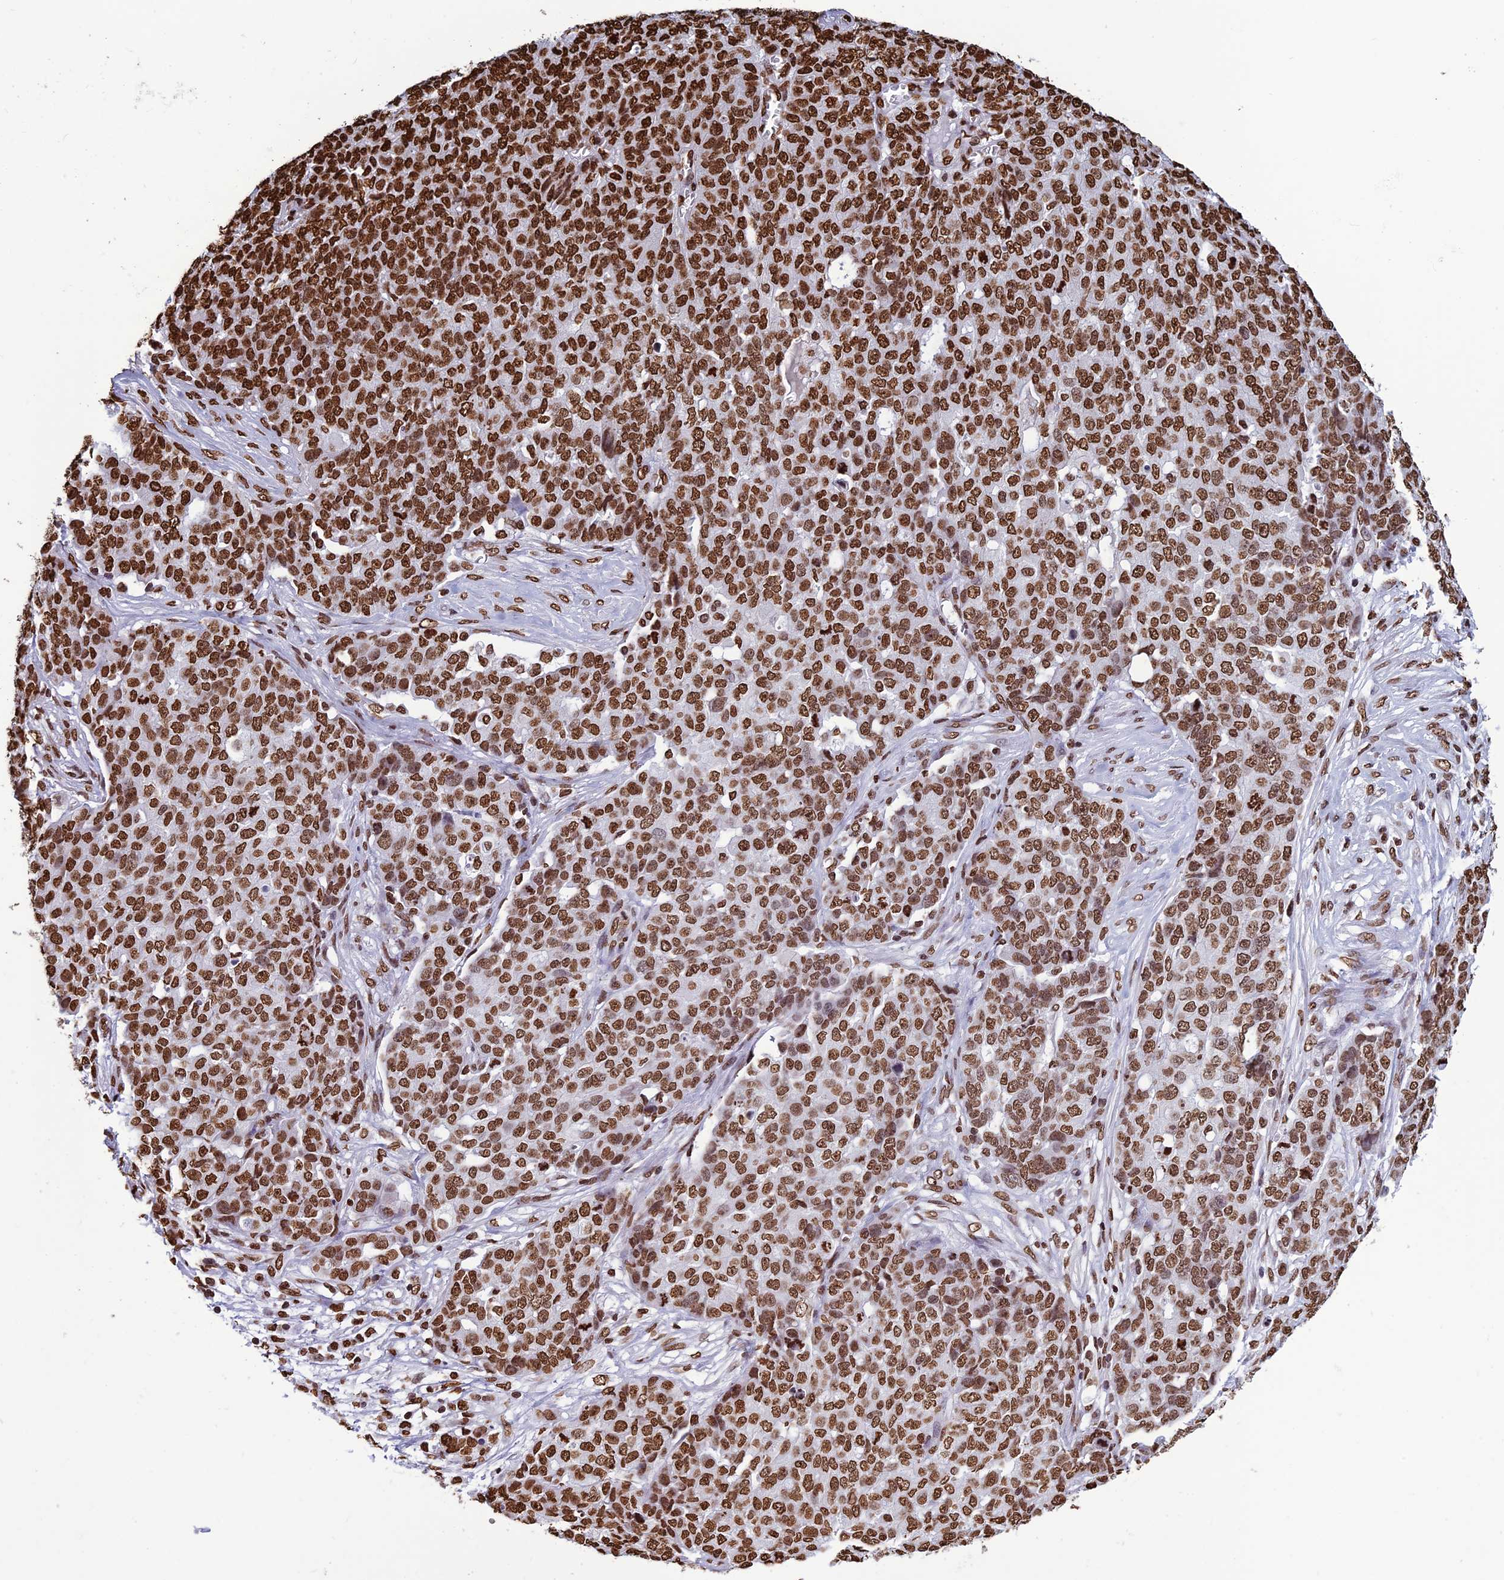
{"staining": {"intensity": "strong", "quantity": ">75%", "location": "nuclear"}, "tissue": "ovarian cancer", "cell_type": "Tumor cells", "image_type": "cancer", "snomed": [{"axis": "morphology", "description": "Cystadenocarcinoma, serous, NOS"}, {"axis": "topography", "description": "Soft tissue"}, {"axis": "topography", "description": "Ovary"}], "caption": "Immunohistochemical staining of ovarian serous cystadenocarcinoma demonstrates strong nuclear protein staining in about >75% of tumor cells.", "gene": "AKAP17A", "patient": {"sex": "female", "age": 57}}